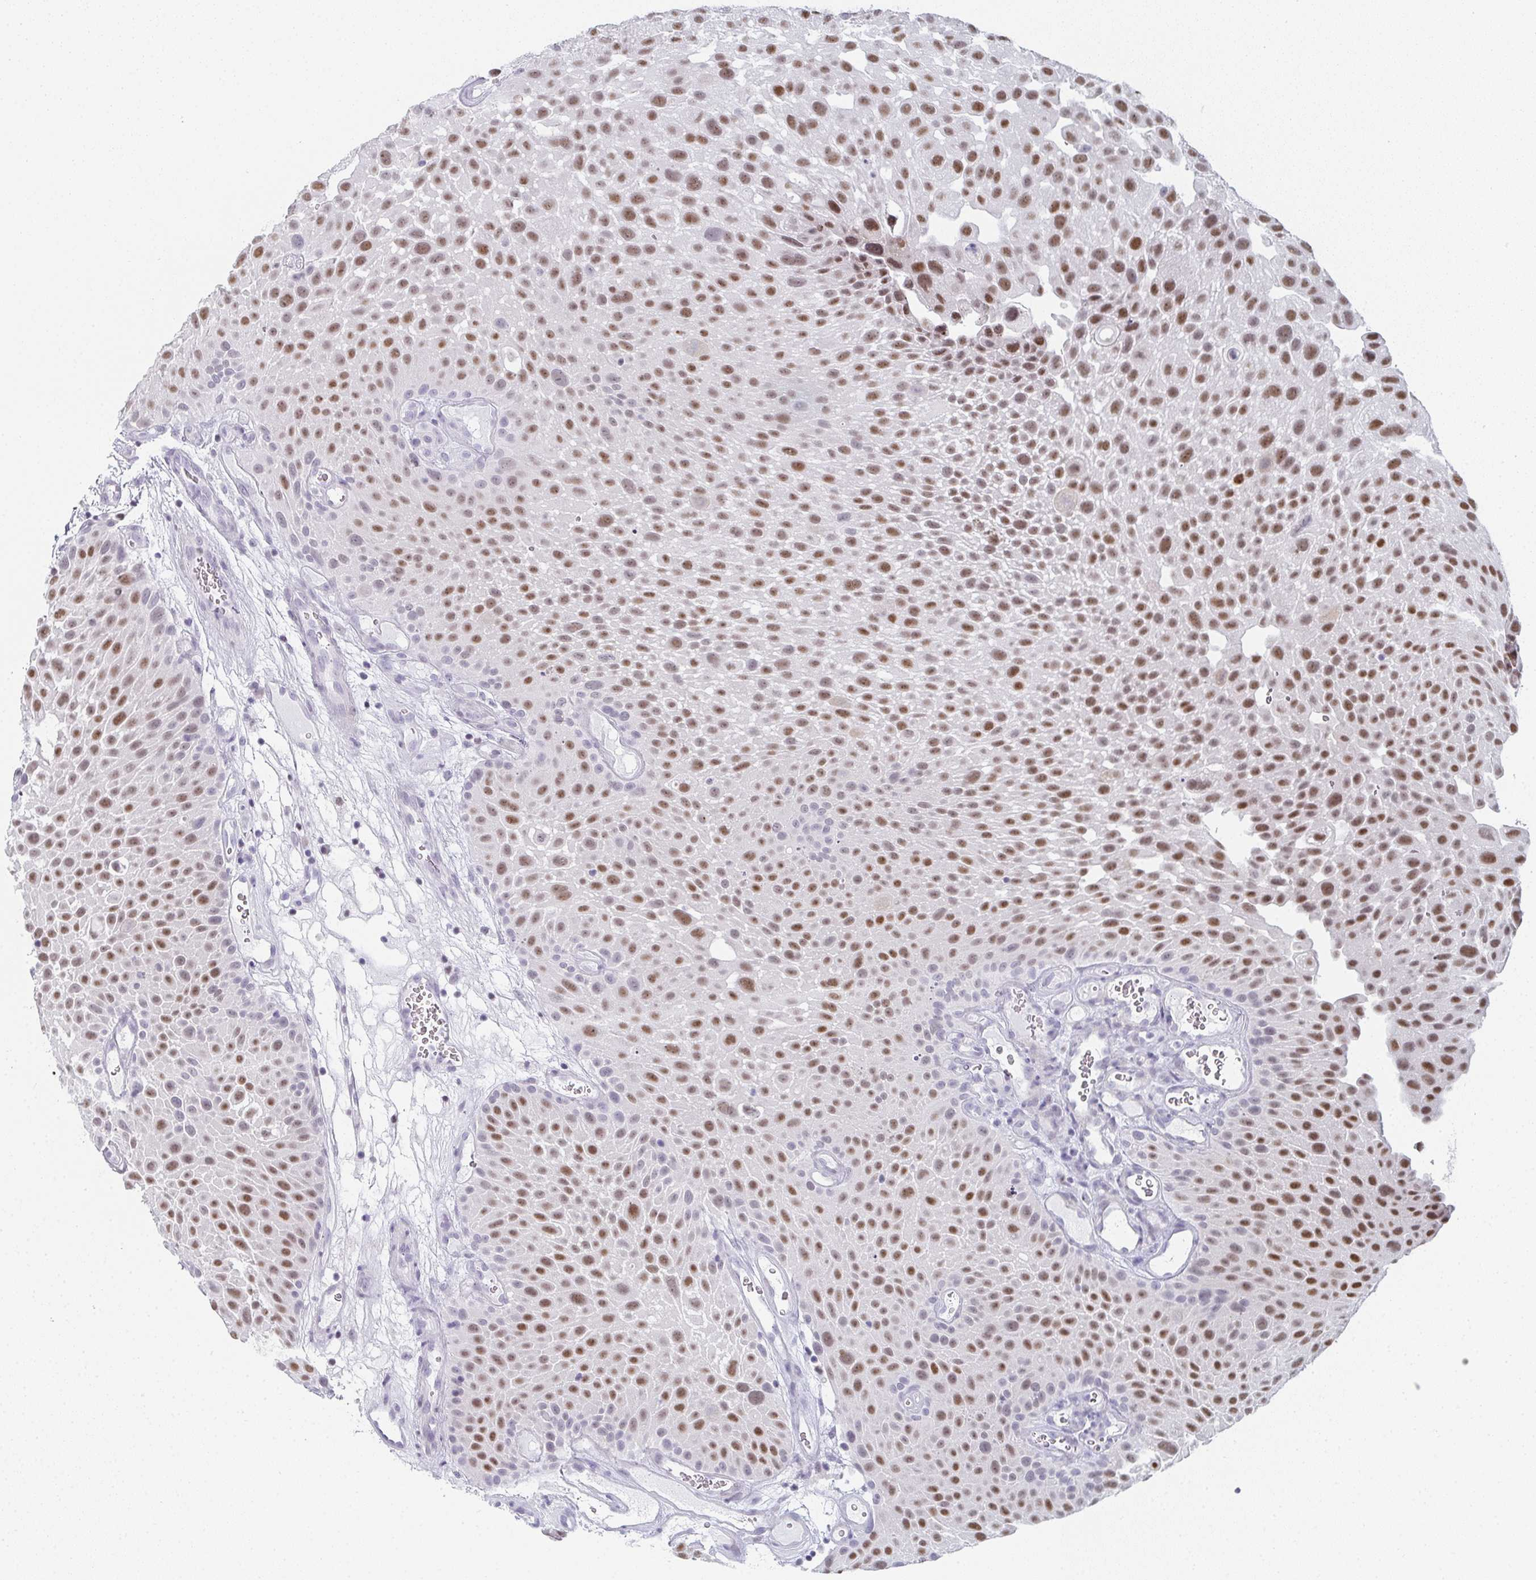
{"staining": {"intensity": "moderate", "quantity": ">75%", "location": "nuclear"}, "tissue": "urothelial cancer", "cell_type": "Tumor cells", "image_type": "cancer", "snomed": [{"axis": "morphology", "description": "Urothelial carcinoma, Low grade"}, {"axis": "topography", "description": "Urinary bladder"}], "caption": "Moderate nuclear protein positivity is present in approximately >75% of tumor cells in urothelial carcinoma (low-grade).", "gene": "PYCR3", "patient": {"sex": "male", "age": 72}}